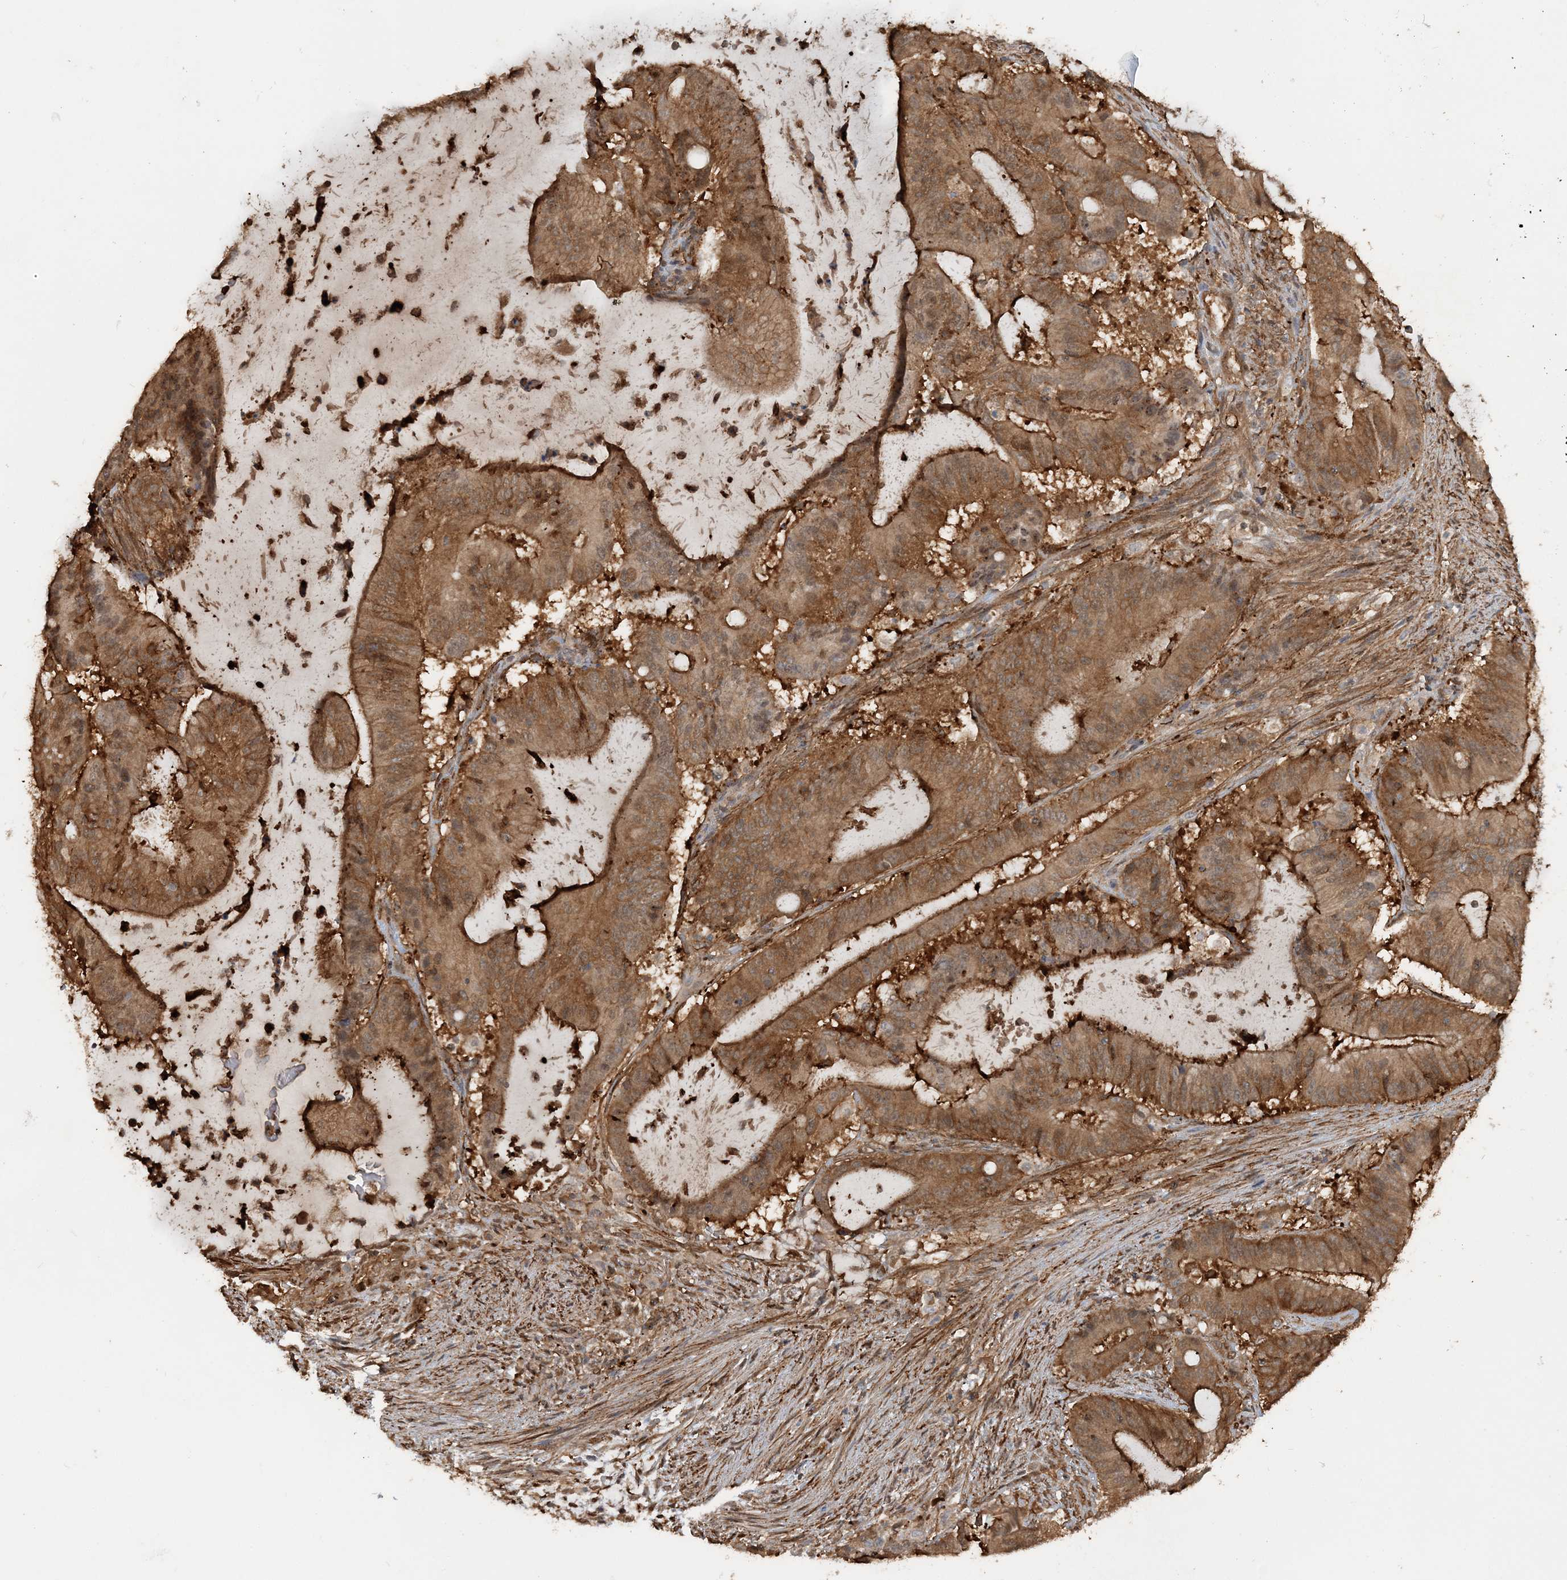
{"staining": {"intensity": "moderate", "quantity": ">75%", "location": "cytoplasmic/membranous"}, "tissue": "liver cancer", "cell_type": "Tumor cells", "image_type": "cancer", "snomed": [{"axis": "morphology", "description": "Normal tissue, NOS"}, {"axis": "morphology", "description": "Cholangiocarcinoma"}, {"axis": "topography", "description": "Liver"}, {"axis": "topography", "description": "Peripheral nerve tissue"}], "caption": "Brown immunohistochemical staining in human liver cancer reveals moderate cytoplasmic/membranous positivity in about >75% of tumor cells.", "gene": "DSTN", "patient": {"sex": "female", "age": 73}}